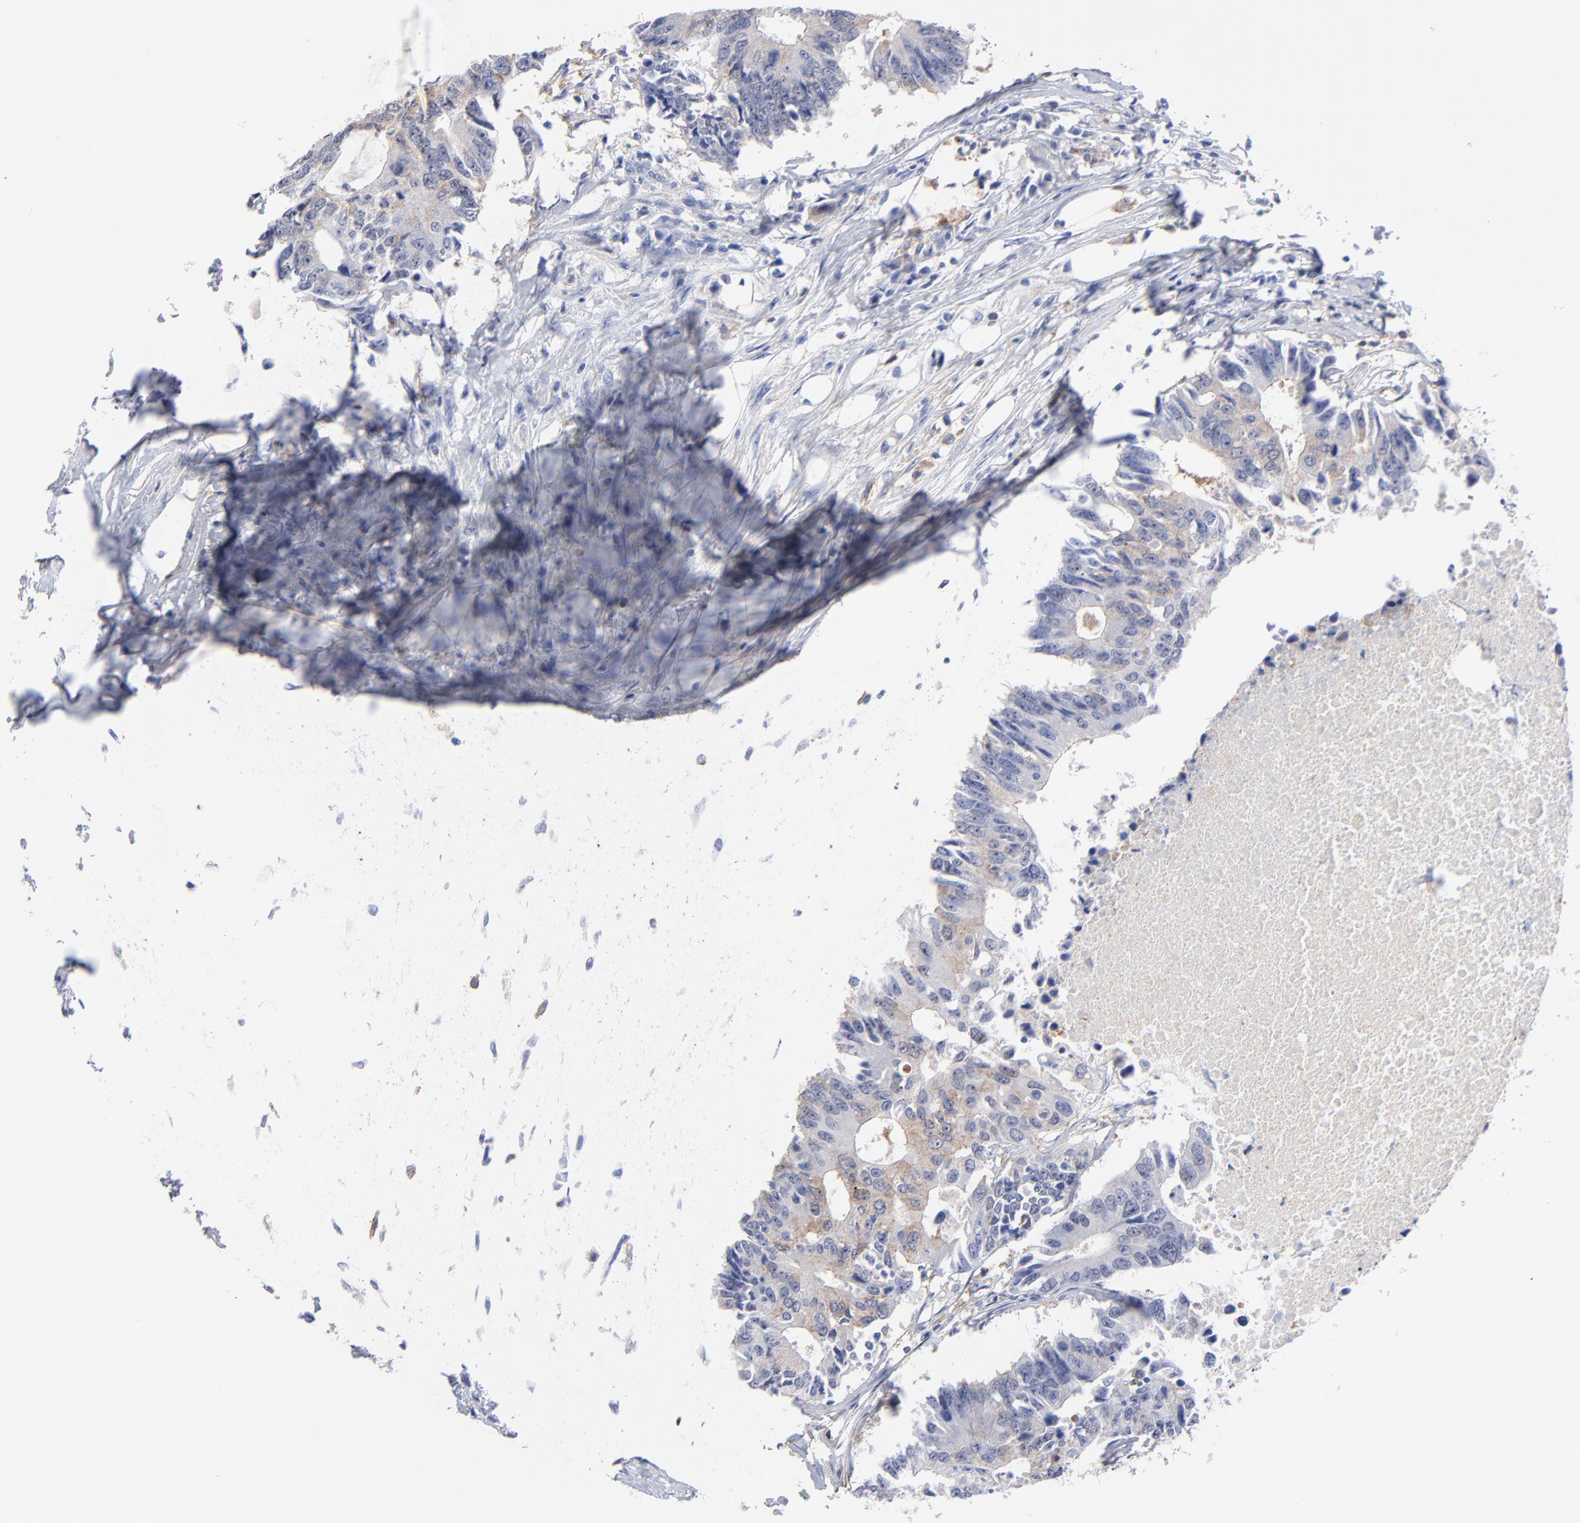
{"staining": {"intensity": "weak", "quantity": "25%-75%", "location": "cytoplasmic/membranous"}, "tissue": "colorectal cancer", "cell_type": "Tumor cells", "image_type": "cancer", "snomed": [{"axis": "morphology", "description": "Adenocarcinoma, NOS"}, {"axis": "topography", "description": "Colon"}], "caption": "There is low levels of weak cytoplasmic/membranous staining in tumor cells of colorectal cancer (adenocarcinoma), as demonstrated by immunohistochemical staining (brown color).", "gene": "ASL", "patient": {"sex": "male", "age": 71}}